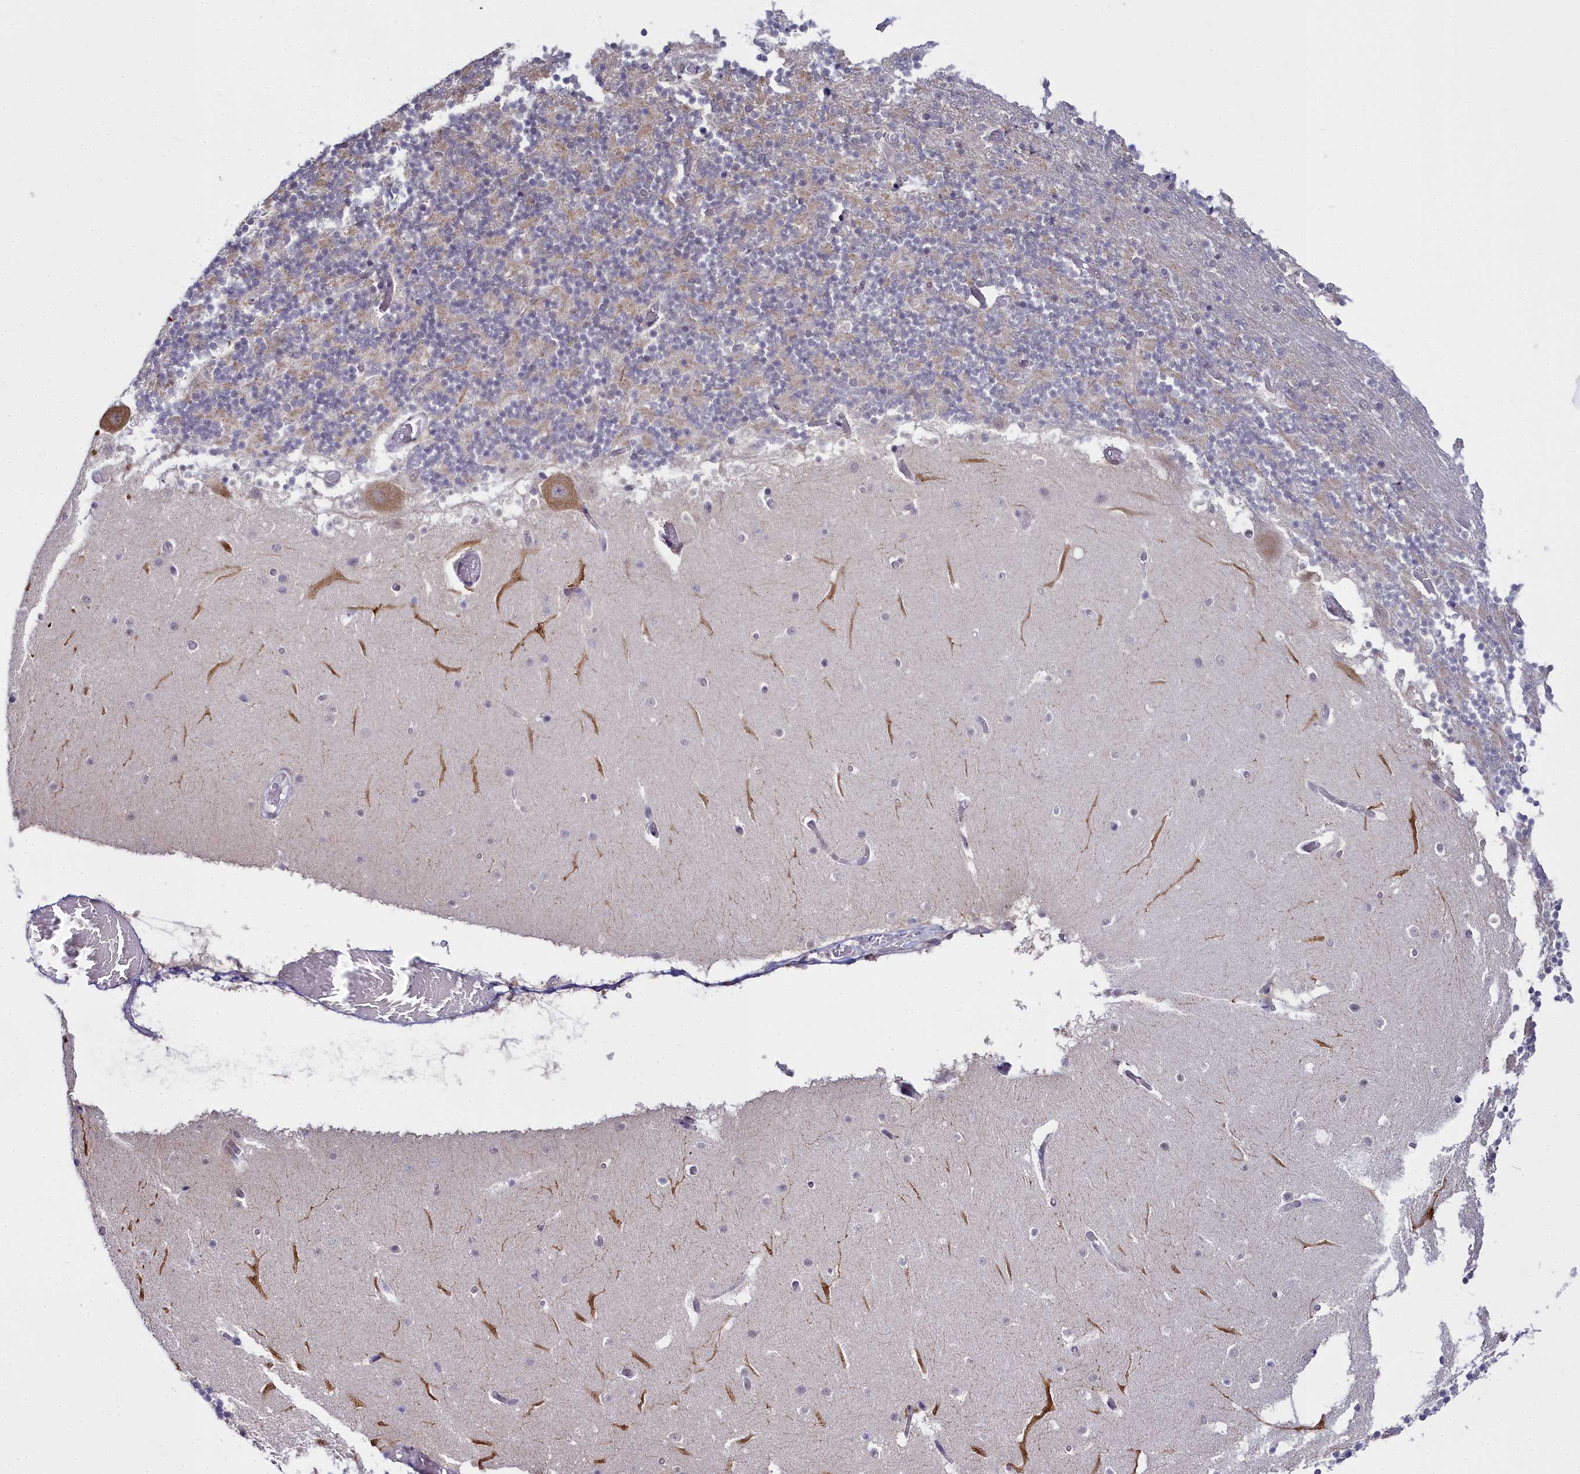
{"staining": {"intensity": "negative", "quantity": "none", "location": "none"}, "tissue": "cerebellum", "cell_type": "Cells in granular layer", "image_type": "normal", "snomed": [{"axis": "morphology", "description": "Normal tissue, NOS"}, {"axis": "topography", "description": "Cerebellum"}], "caption": "Immunohistochemical staining of benign human cerebellum demonstrates no significant positivity in cells in granular layer. (Brightfield microscopy of DAB immunohistochemistry (IHC) at high magnification).", "gene": "RBM12", "patient": {"sex": "female", "age": 28}}